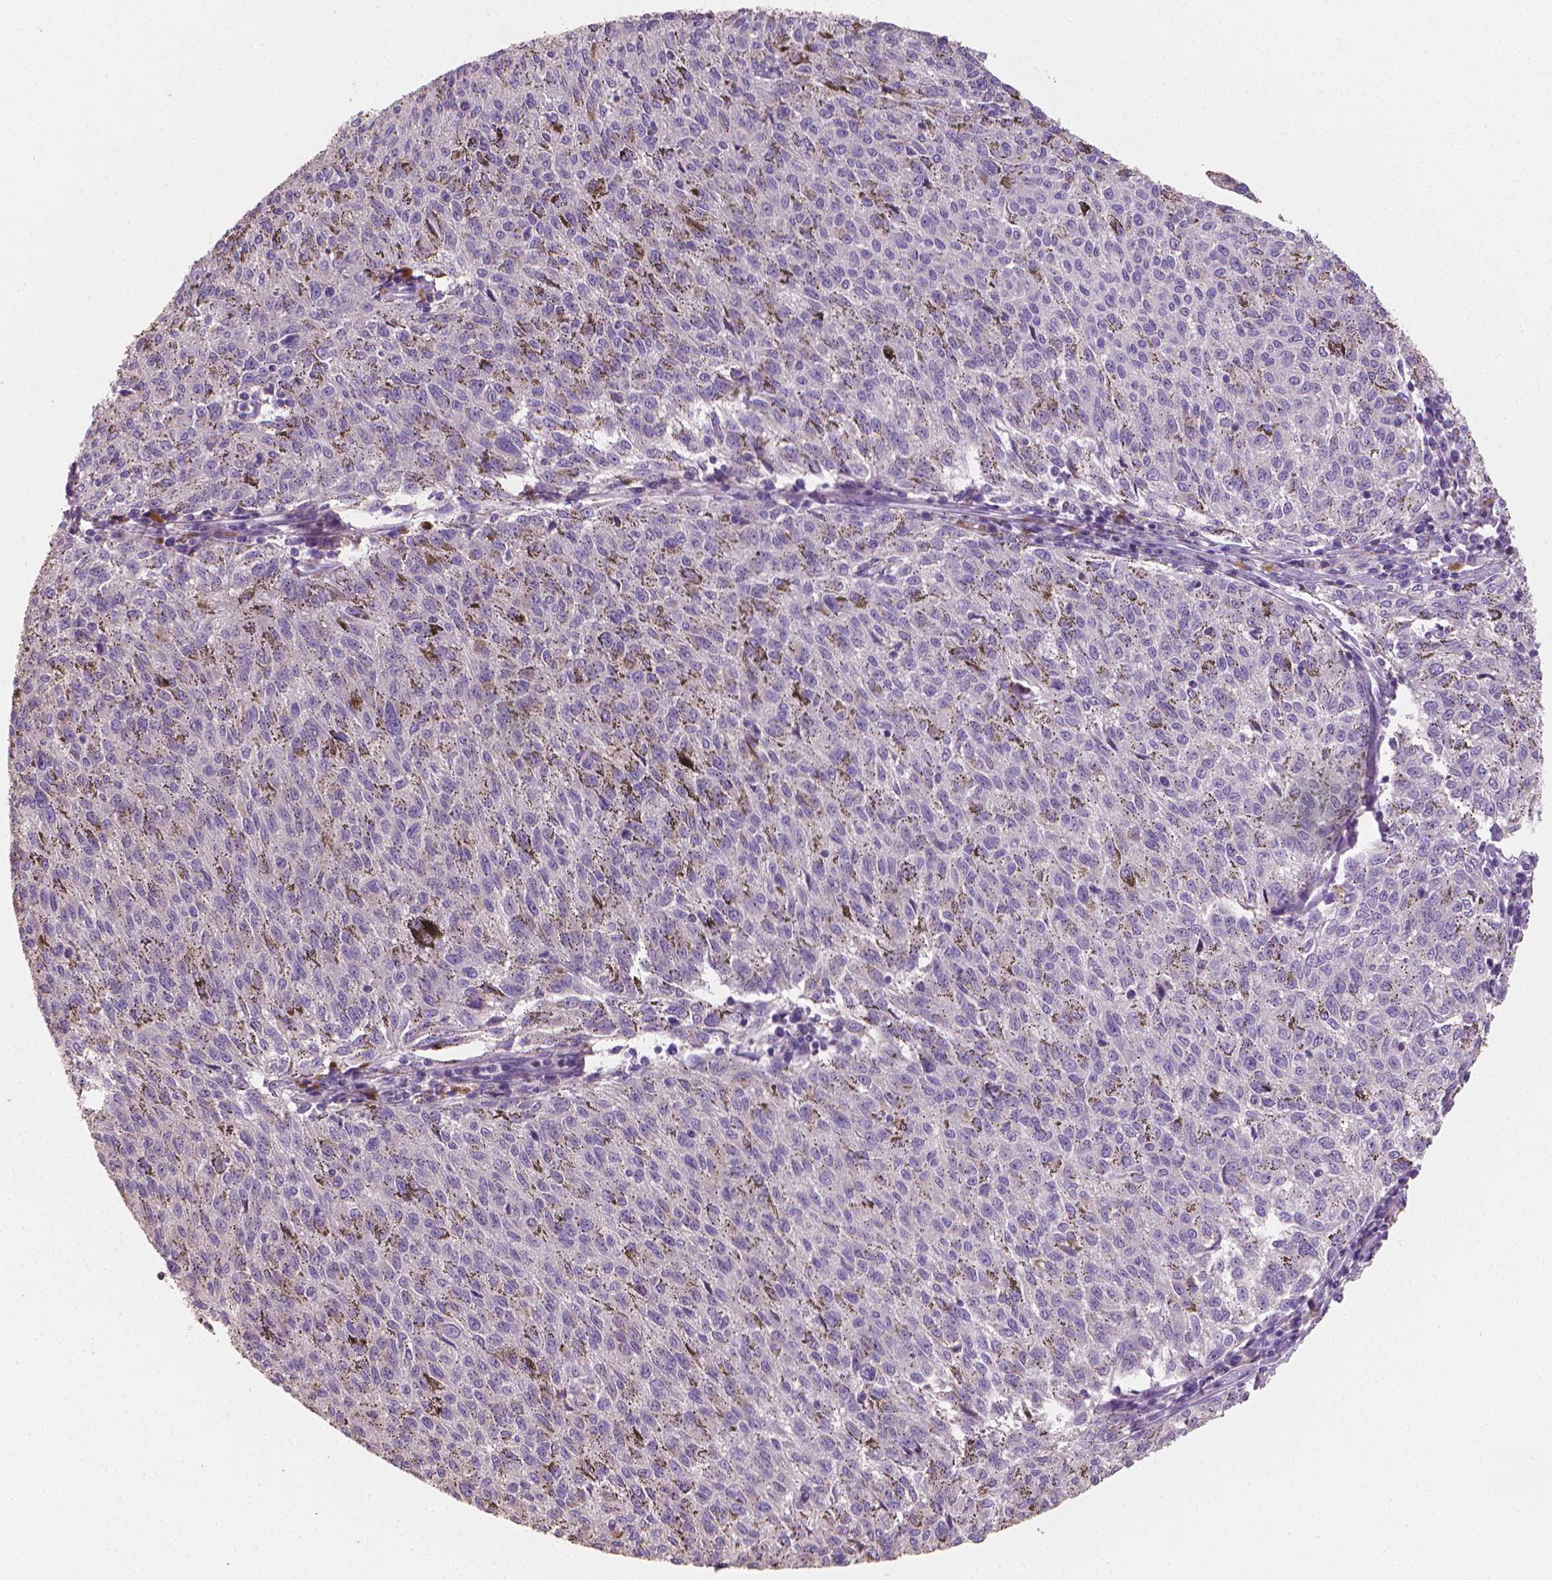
{"staining": {"intensity": "negative", "quantity": "none", "location": "none"}, "tissue": "melanoma", "cell_type": "Tumor cells", "image_type": "cancer", "snomed": [{"axis": "morphology", "description": "Malignant melanoma, NOS"}, {"axis": "topography", "description": "Skin"}], "caption": "Protein analysis of melanoma exhibits no significant positivity in tumor cells.", "gene": "CATIP", "patient": {"sex": "female", "age": 72}}